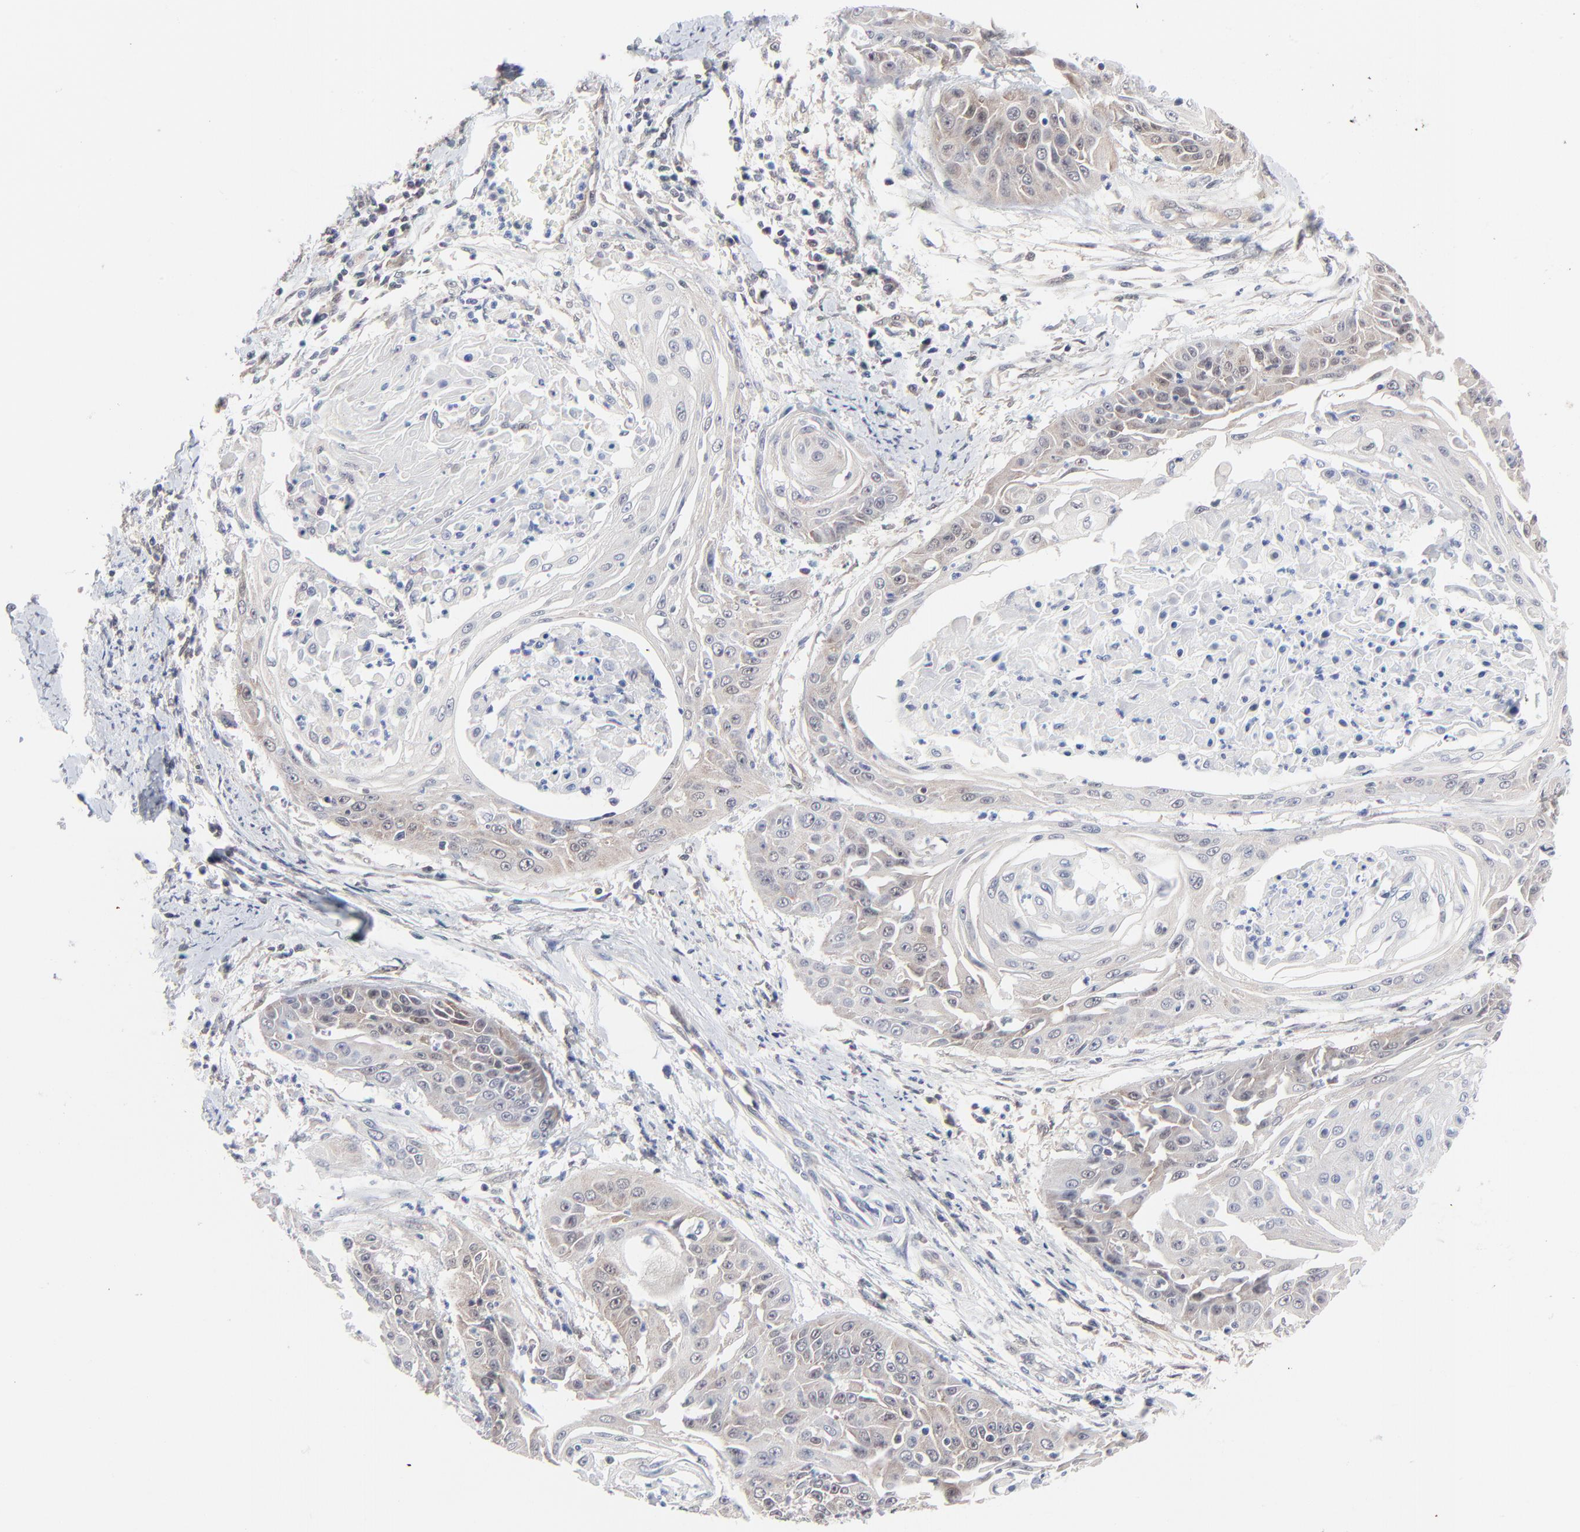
{"staining": {"intensity": "weak", "quantity": "<25%", "location": "cytoplasmic/membranous"}, "tissue": "cervical cancer", "cell_type": "Tumor cells", "image_type": "cancer", "snomed": [{"axis": "morphology", "description": "Squamous cell carcinoma, NOS"}, {"axis": "topography", "description": "Cervix"}], "caption": "Tumor cells are negative for brown protein staining in cervical squamous cell carcinoma.", "gene": "RPS6KB1", "patient": {"sex": "female", "age": 64}}